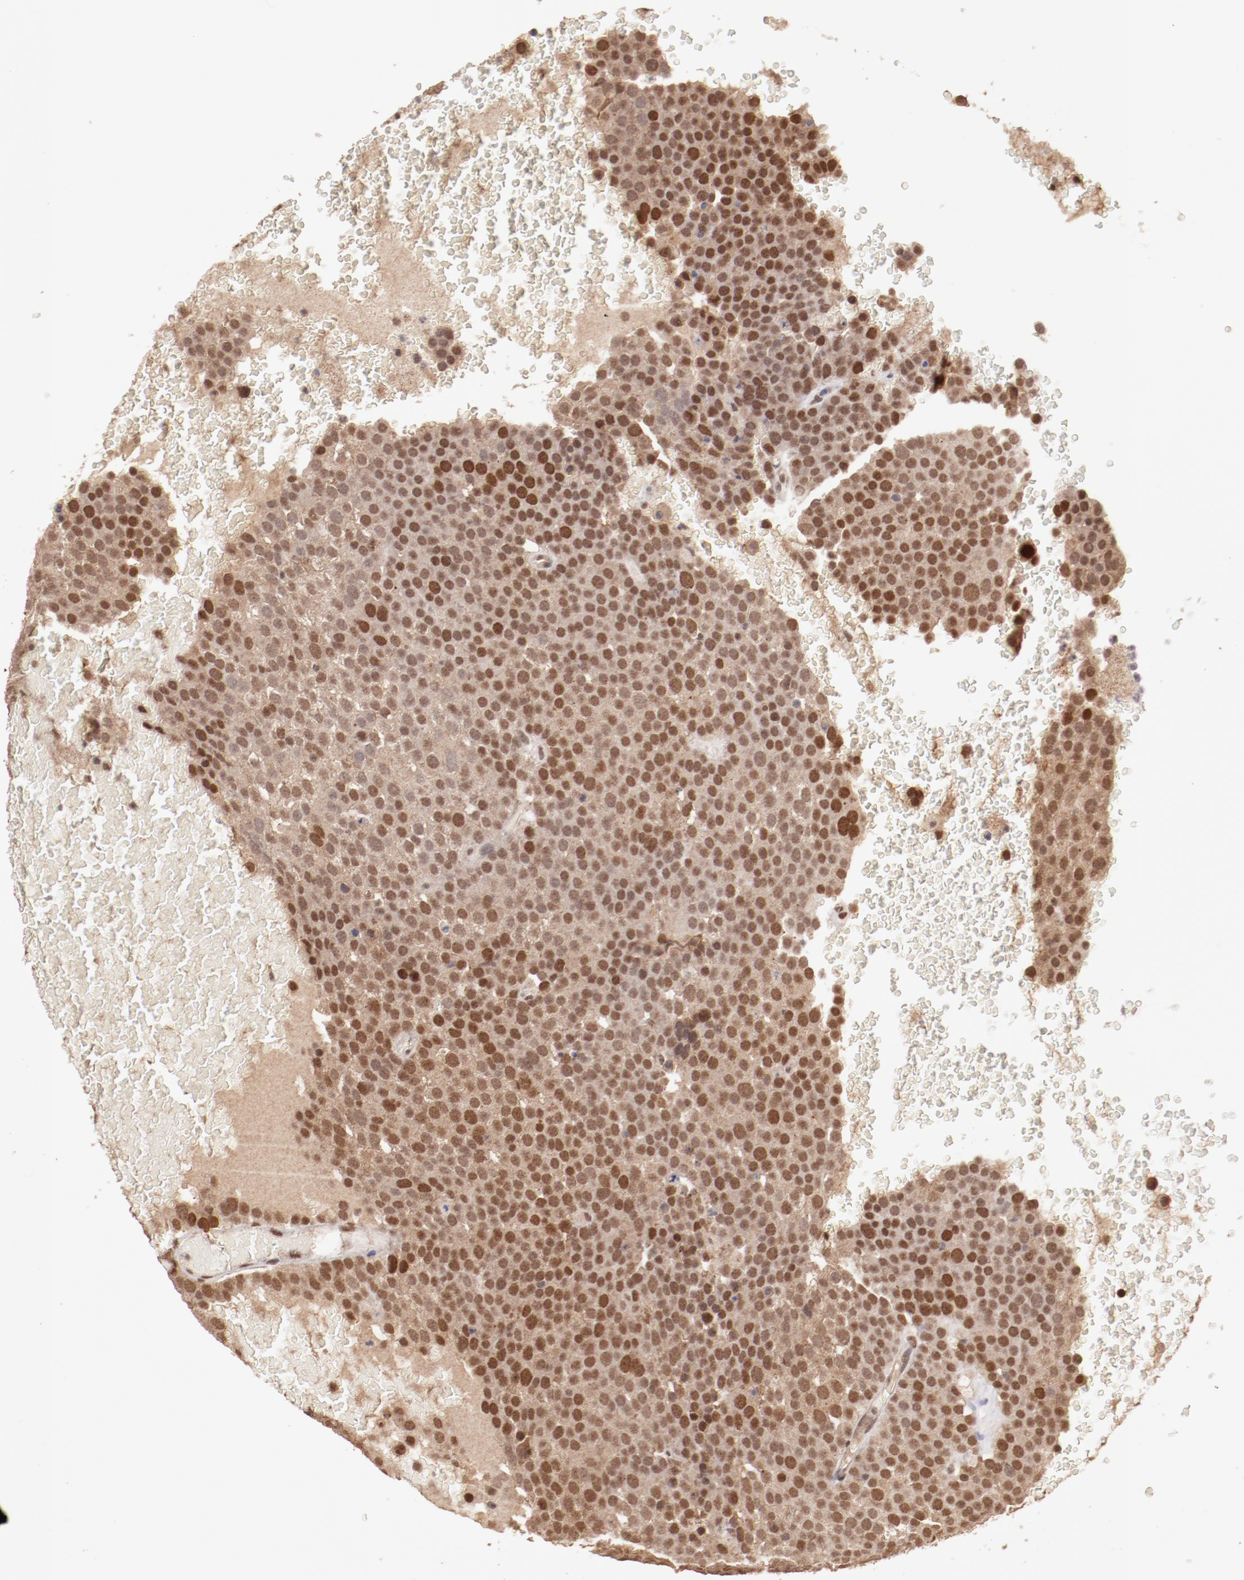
{"staining": {"intensity": "moderate", "quantity": ">75%", "location": "cytoplasmic/membranous,nuclear"}, "tissue": "testis cancer", "cell_type": "Tumor cells", "image_type": "cancer", "snomed": [{"axis": "morphology", "description": "Seminoma, NOS"}, {"axis": "topography", "description": "Testis"}], "caption": "The micrograph exhibits a brown stain indicating the presence of a protein in the cytoplasmic/membranous and nuclear of tumor cells in testis cancer. (DAB IHC with brightfield microscopy, high magnification).", "gene": "CLOCK", "patient": {"sex": "male", "age": 71}}